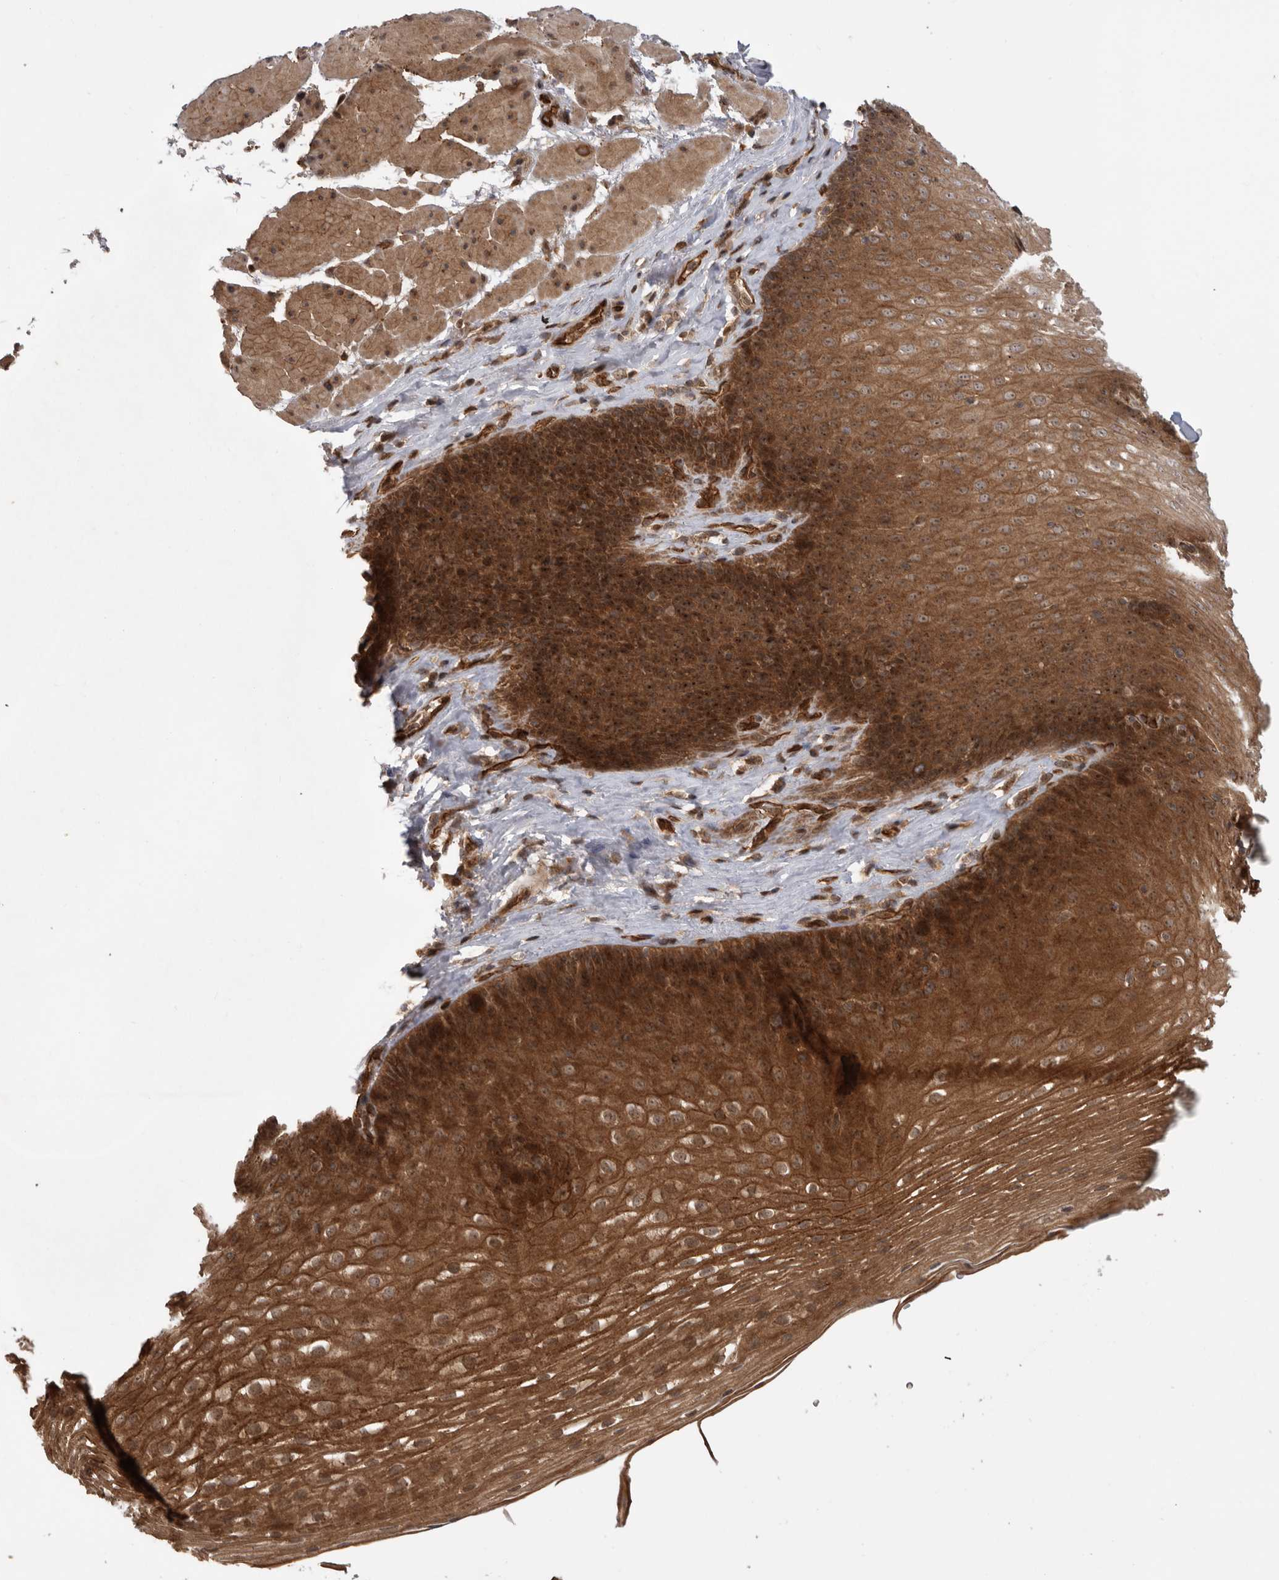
{"staining": {"intensity": "strong", "quantity": "25%-75%", "location": "cytoplasmic/membranous,nuclear"}, "tissue": "esophagus", "cell_type": "Squamous epithelial cells", "image_type": "normal", "snomed": [{"axis": "morphology", "description": "Normal tissue, NOS"}, {"axis": "topography", "description": "Esophagus"}], "caption": "A photomicrograph showing strong cytoplasmic/membranous,nuclear expression in approximately 25%-75% of squamous epithelial cells in unremarkable esophagus, as visualized by brown immunohistochemical staining.", "gene": "DHDDS", "patient": {"sex": "female", "age": 66}}